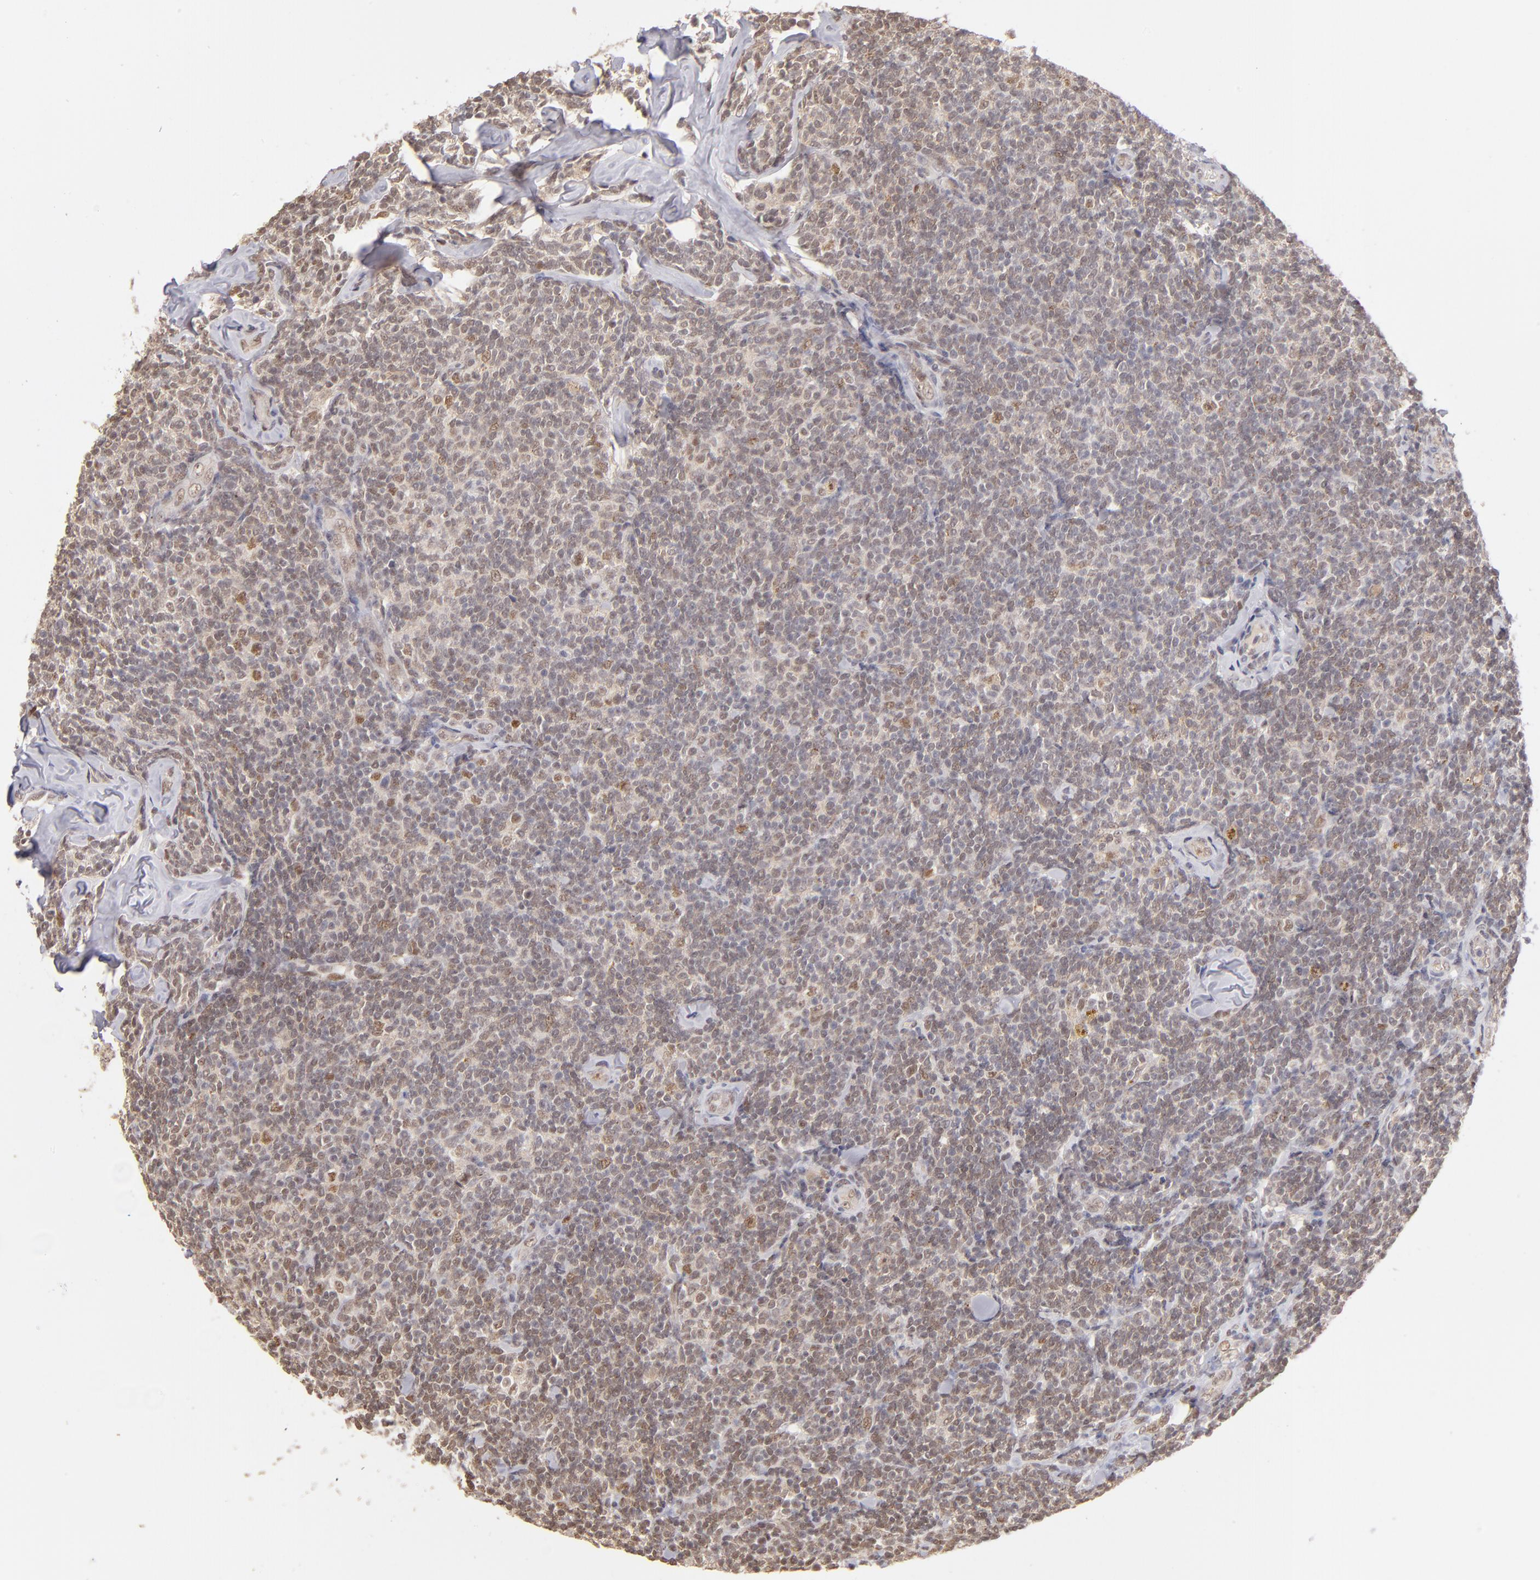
{"staining": {"intensity": "weak", "quantity": "25%-75%", "location": "nuclear"}, "tissue": "lymphoma", "cell_type": "Tumor cells", "image_type": "cancer", "snomed": [{"axis": "morphology", "description": "Malignant lymphoma, non-Hodgkin's type, Low grade"}, {"axis": "topography", "description": "Lymph node"}], "caption": "Malignant lymphoma, non-Hodgkin's type (low-grade) stained with a brown dye shows weak nuclear positive positivity in approximately 25%-75% of tumor cells.", "gene": "NFE2", "patient": {"sex": "female", "age": 56}}